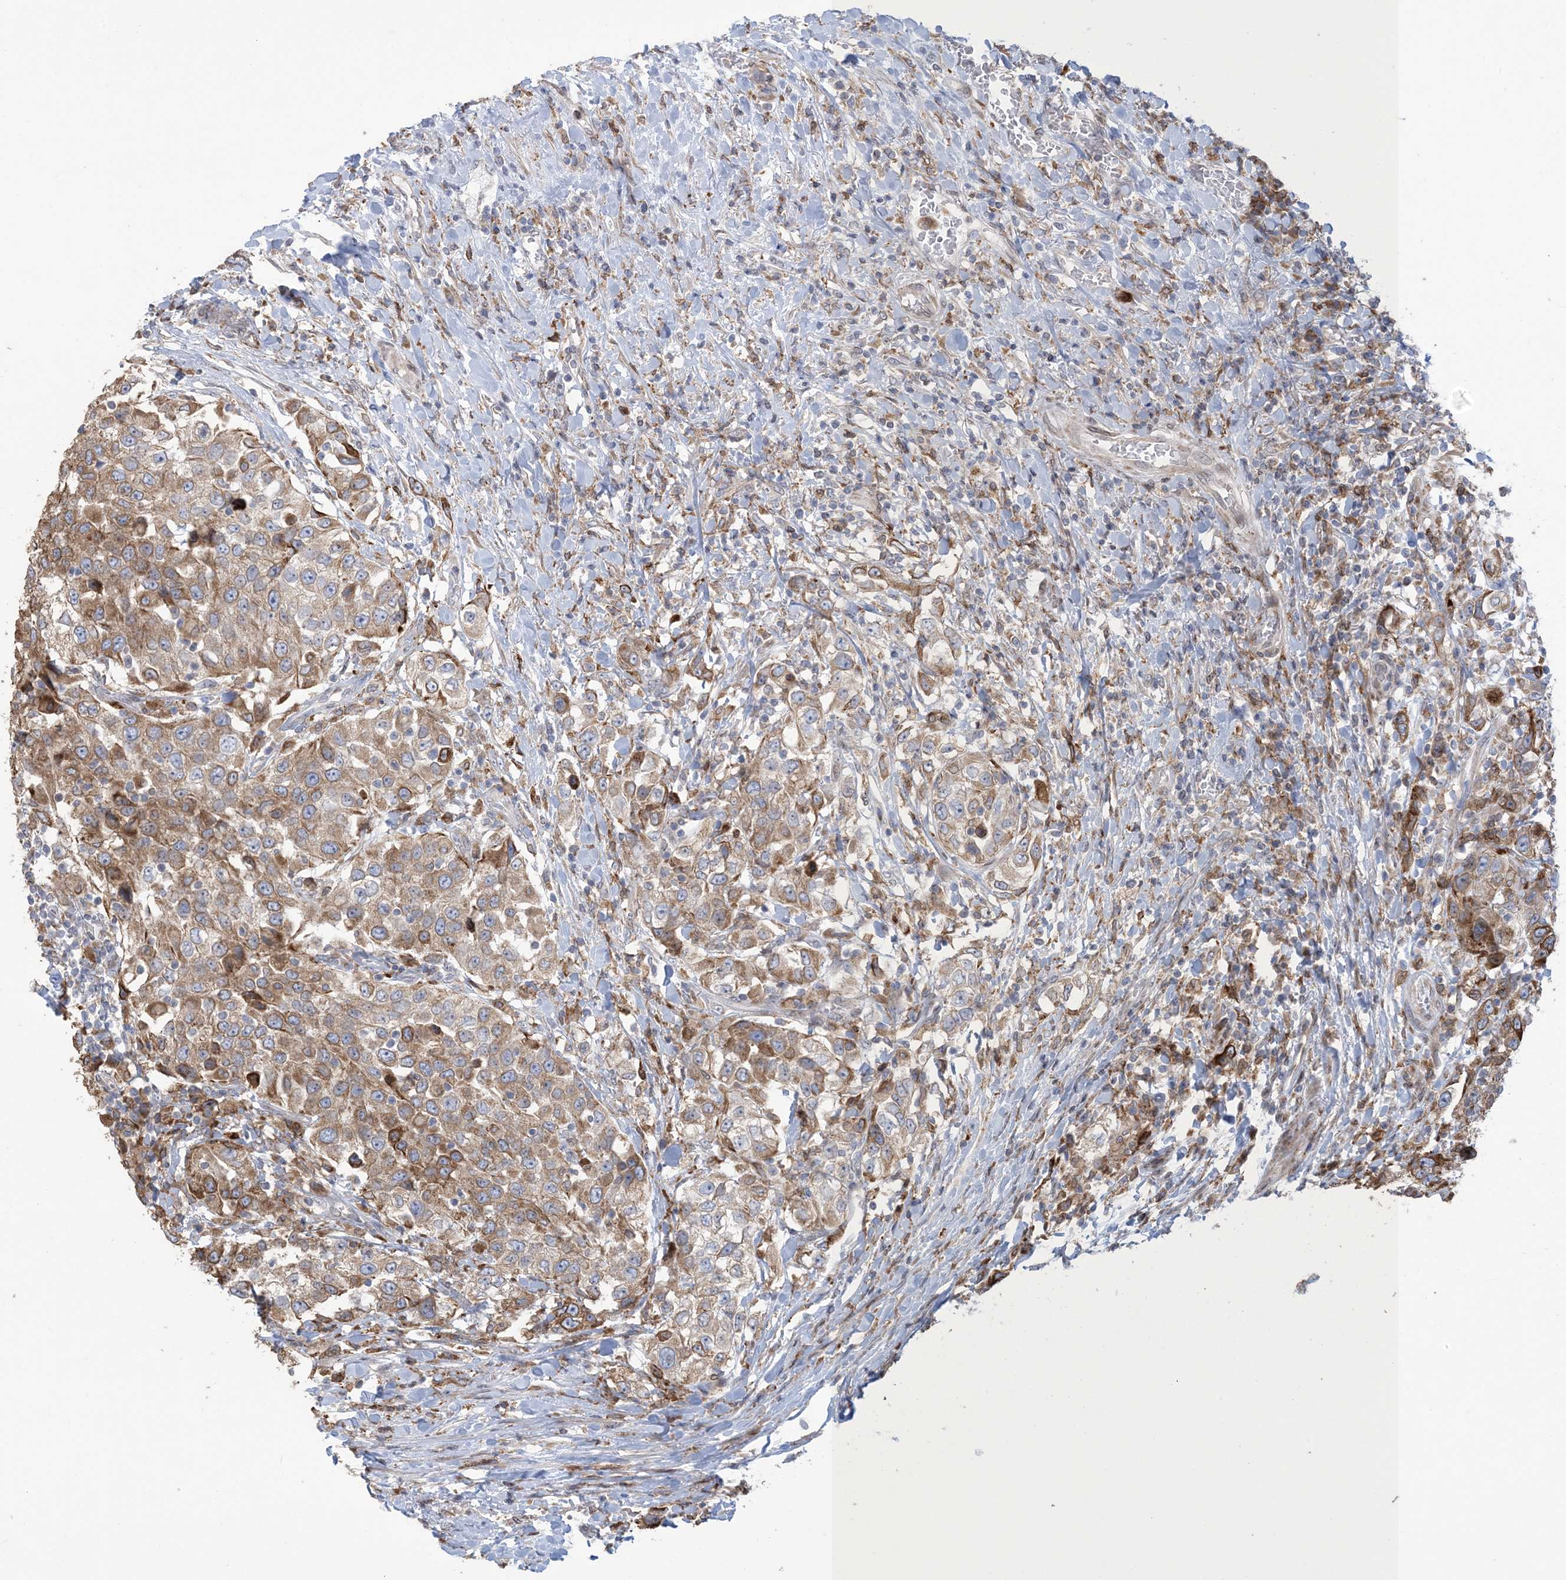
{"staining": {"intensity": "moderate", "quantity": ">75%", "location": "cytoplasmic/membranous"}, "tissue": "urothelial cancer", "cell_type": "Tumor cells", "image_type": "cancer", "snomed": [{"axis": "morphology", "description": "Urothelial carcinoma, High grade"}, {"axis": "topography", "description": "Urinary bladder"}], "caption": "Immunohistochemistry (IHC) image of neoplastic tissue: urothelial cancer stained using immunohistochemistry displays medium levels of moderate protein expression localized specifically in the cytoplasmic/membranous of tumor cells, appearing as a cytoplasmic/membranous brown color.", "gene": "SHANK1", "patient": {"sex": "female", "age": 80}}